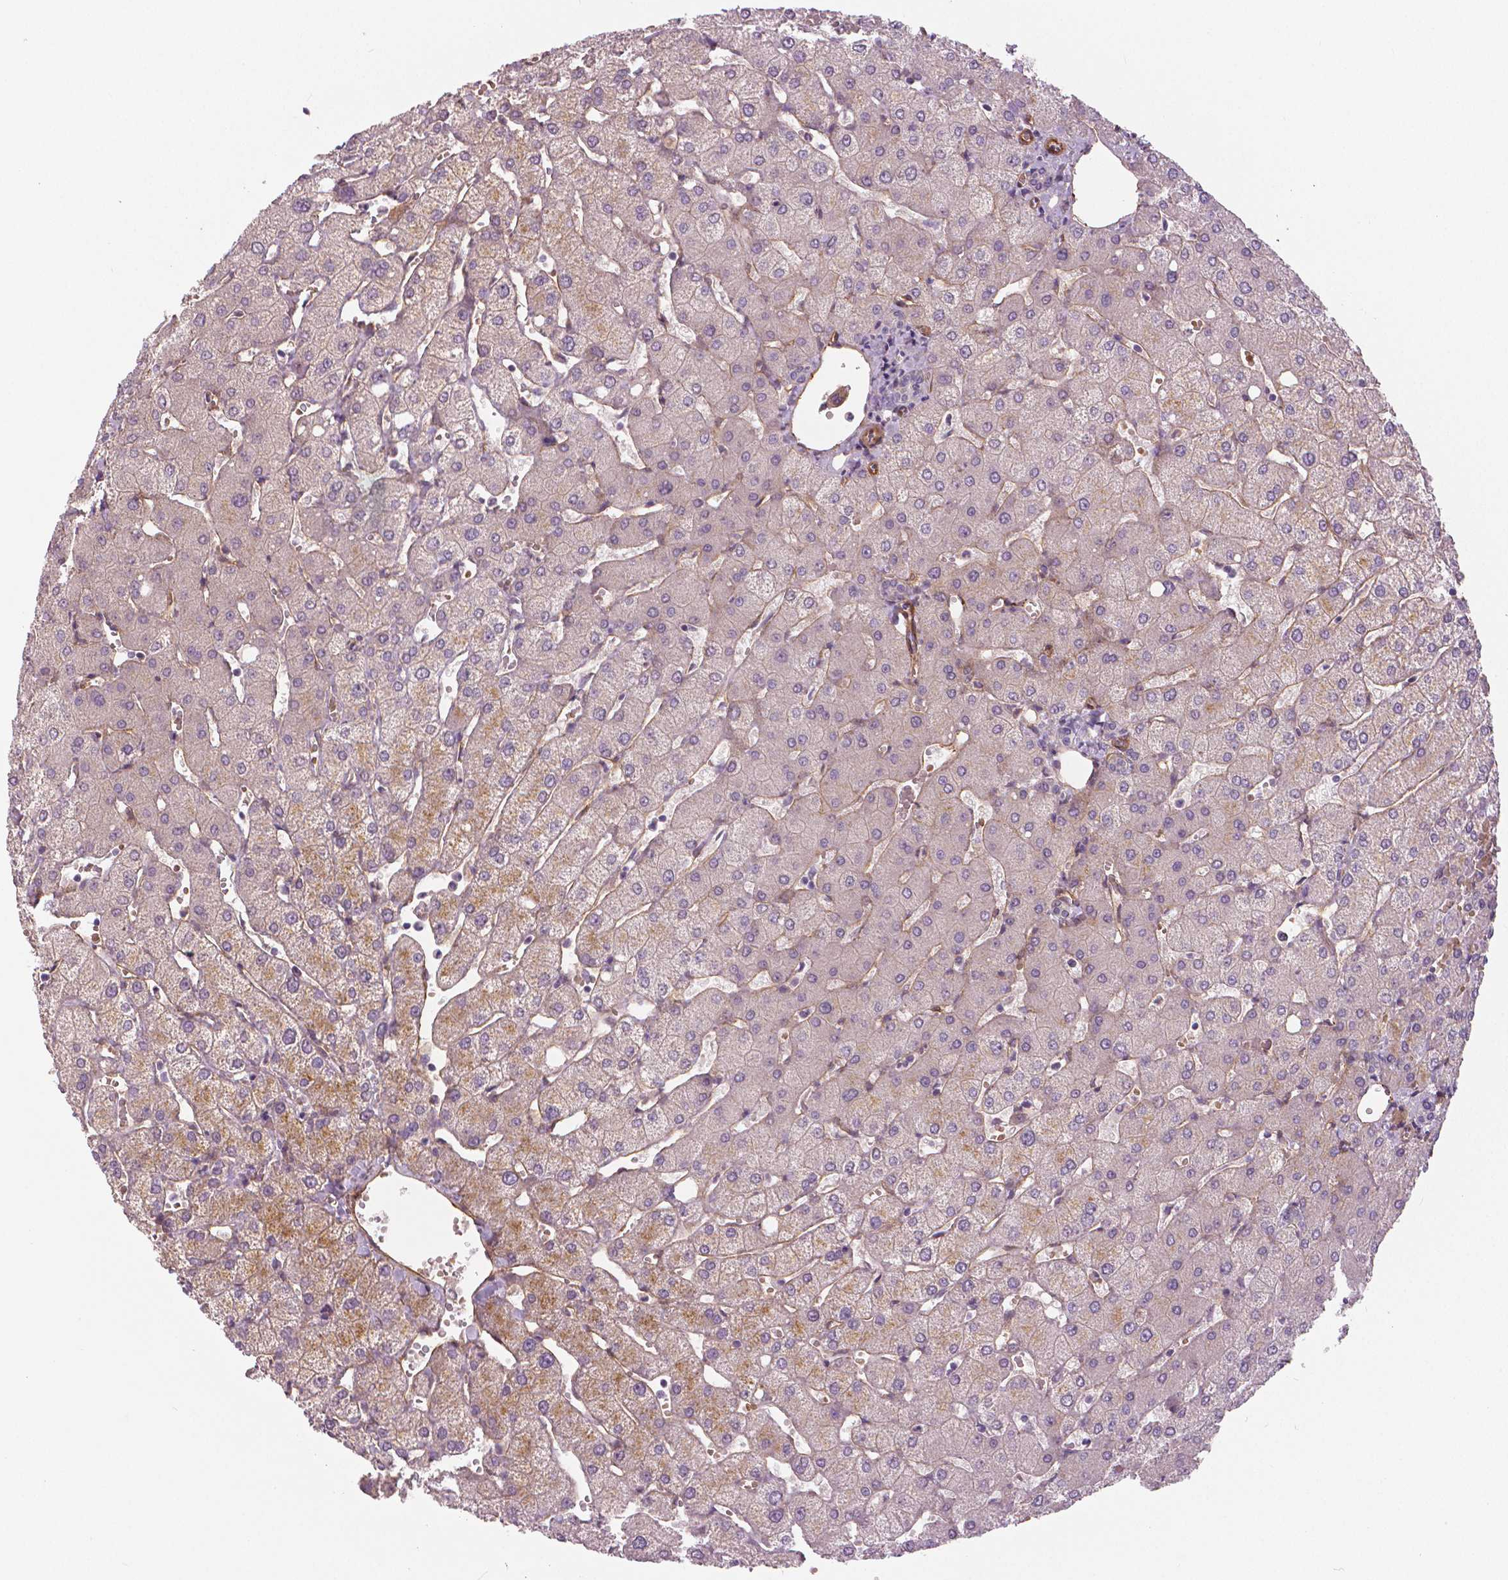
{"staining": {"intensity": "negative", "quantity": "none", "location": "none"}, "tissue": "liver", "cell_type": "Cholangiocytes", "image_type": "normal", "snomed": [{"axis": "morphology", "description": "Normal tissue, NOS"}, {"axis": "topography", "description": "Liver"}], "caption": "Immunohistochemical staining of unremarkable liver exhibits no significant expression in cholangiocytes. The staining is performed using DAB (3,3'-diaminobenzidine) brown chromogen with nuclei counter-stained in using hematoxylin.", "gene": "FLT1", "patient": {"sex": "female", "age": 54}}